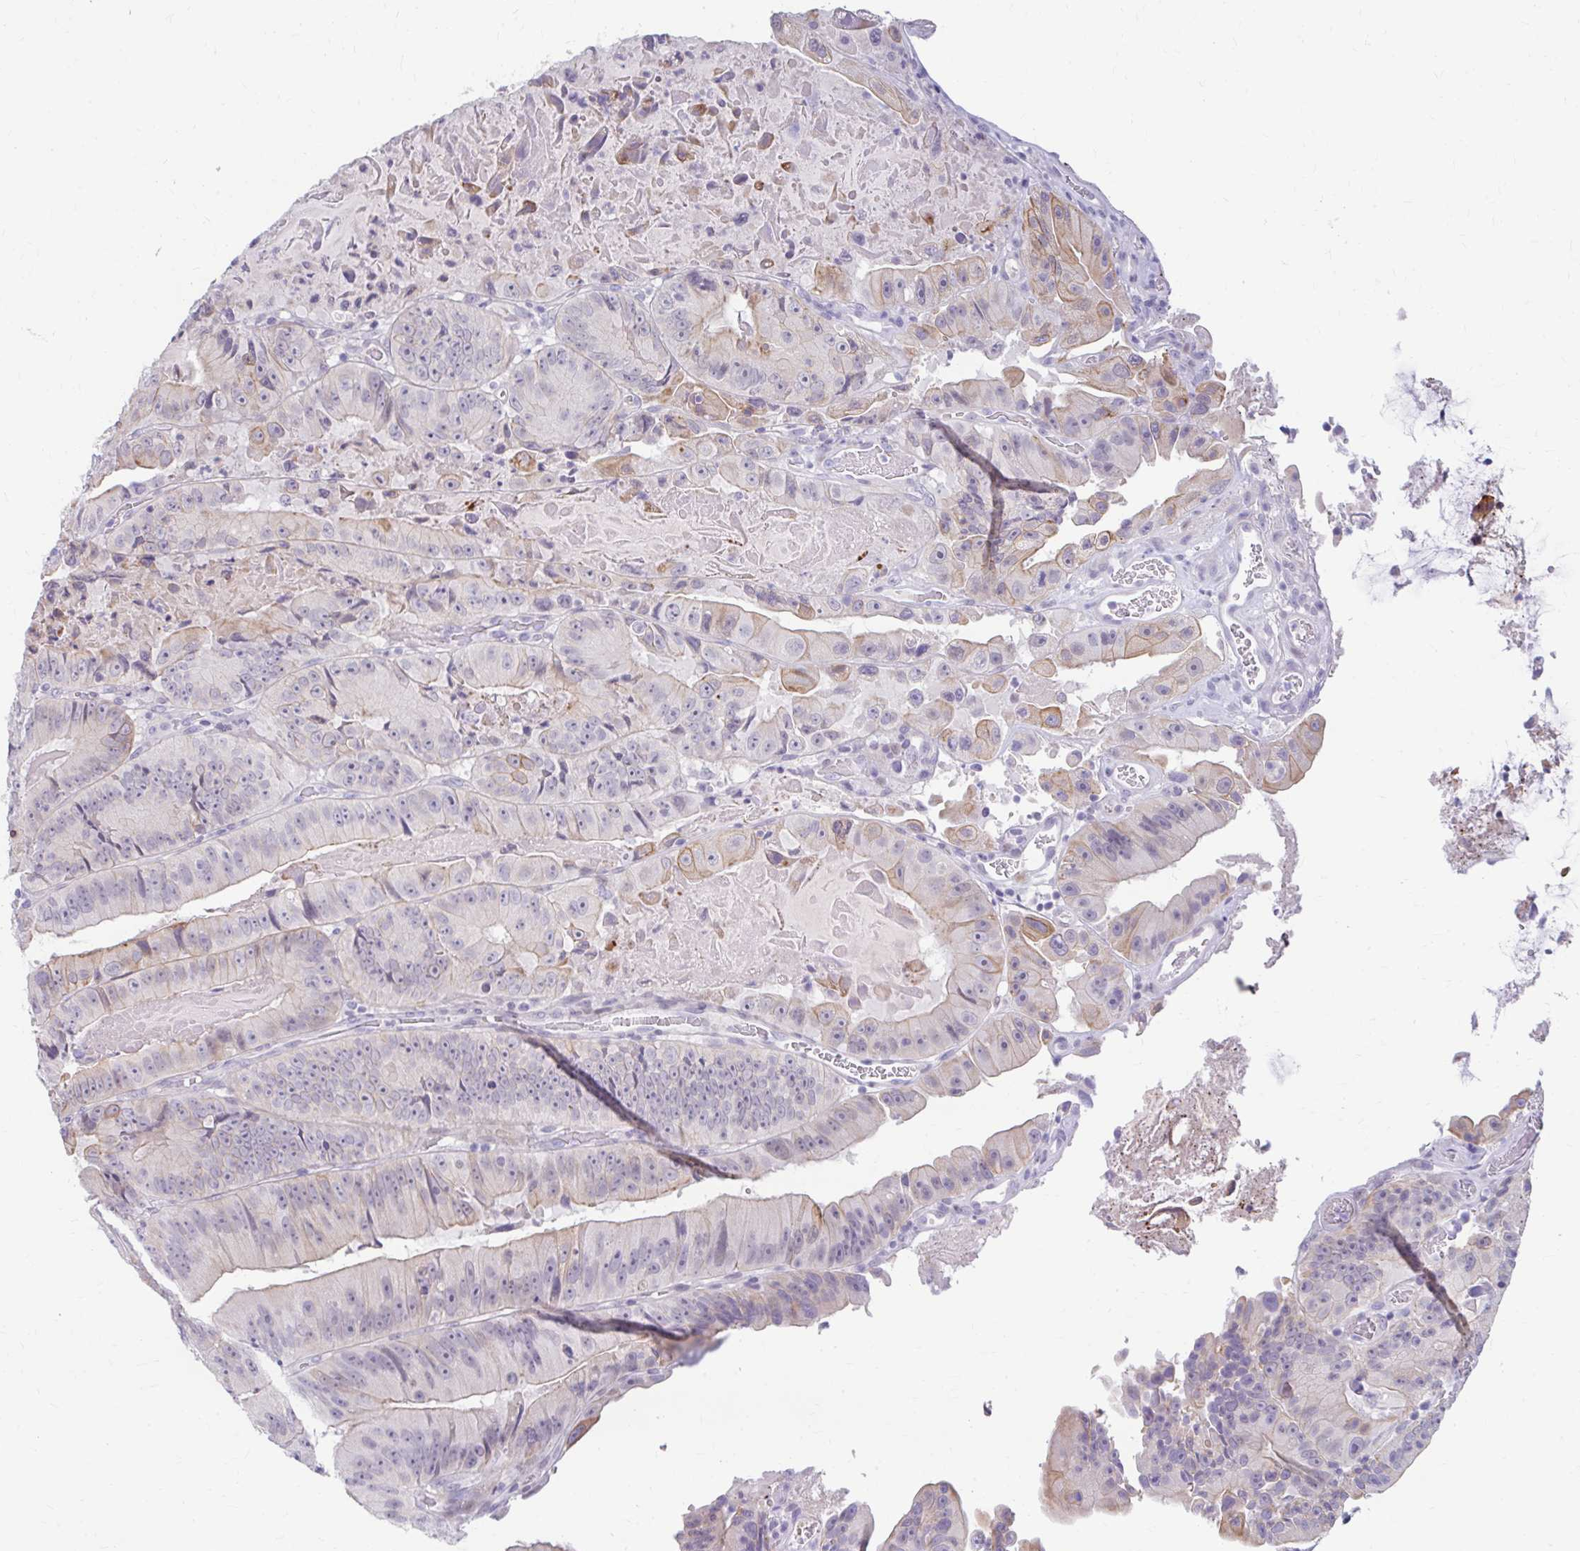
{"staining": {"intensity": "moderate", "quantity": "<25%", "location": "cytoplasmic/membranous"}, "tissue": "colorectal cancer", "cell_type": "Tumor cells", "image_type": "cancer", "snomed": [{"axis": "morphology", "description": "Adenocarcinoma, NOS"}, {"axis": "topography", "description": "Colon"}], "caption": "High-magnification brightfield microscopy of adenocarcinoma (colorectal) stained with DAB (brown) and counterstained with hematoxylin (blue). tumor cells exhibit moderate cytoplasmic/membranous positivity is appreciated in approximately<25% of cells. Using DAB (3,3'-diaminobenzidine) (brown) and hematoxylin (blue) stains, captured at high magnification using brightfield microscopy.", "gene": "RGS16", "patient": {"sex": "female", "age": 86}}